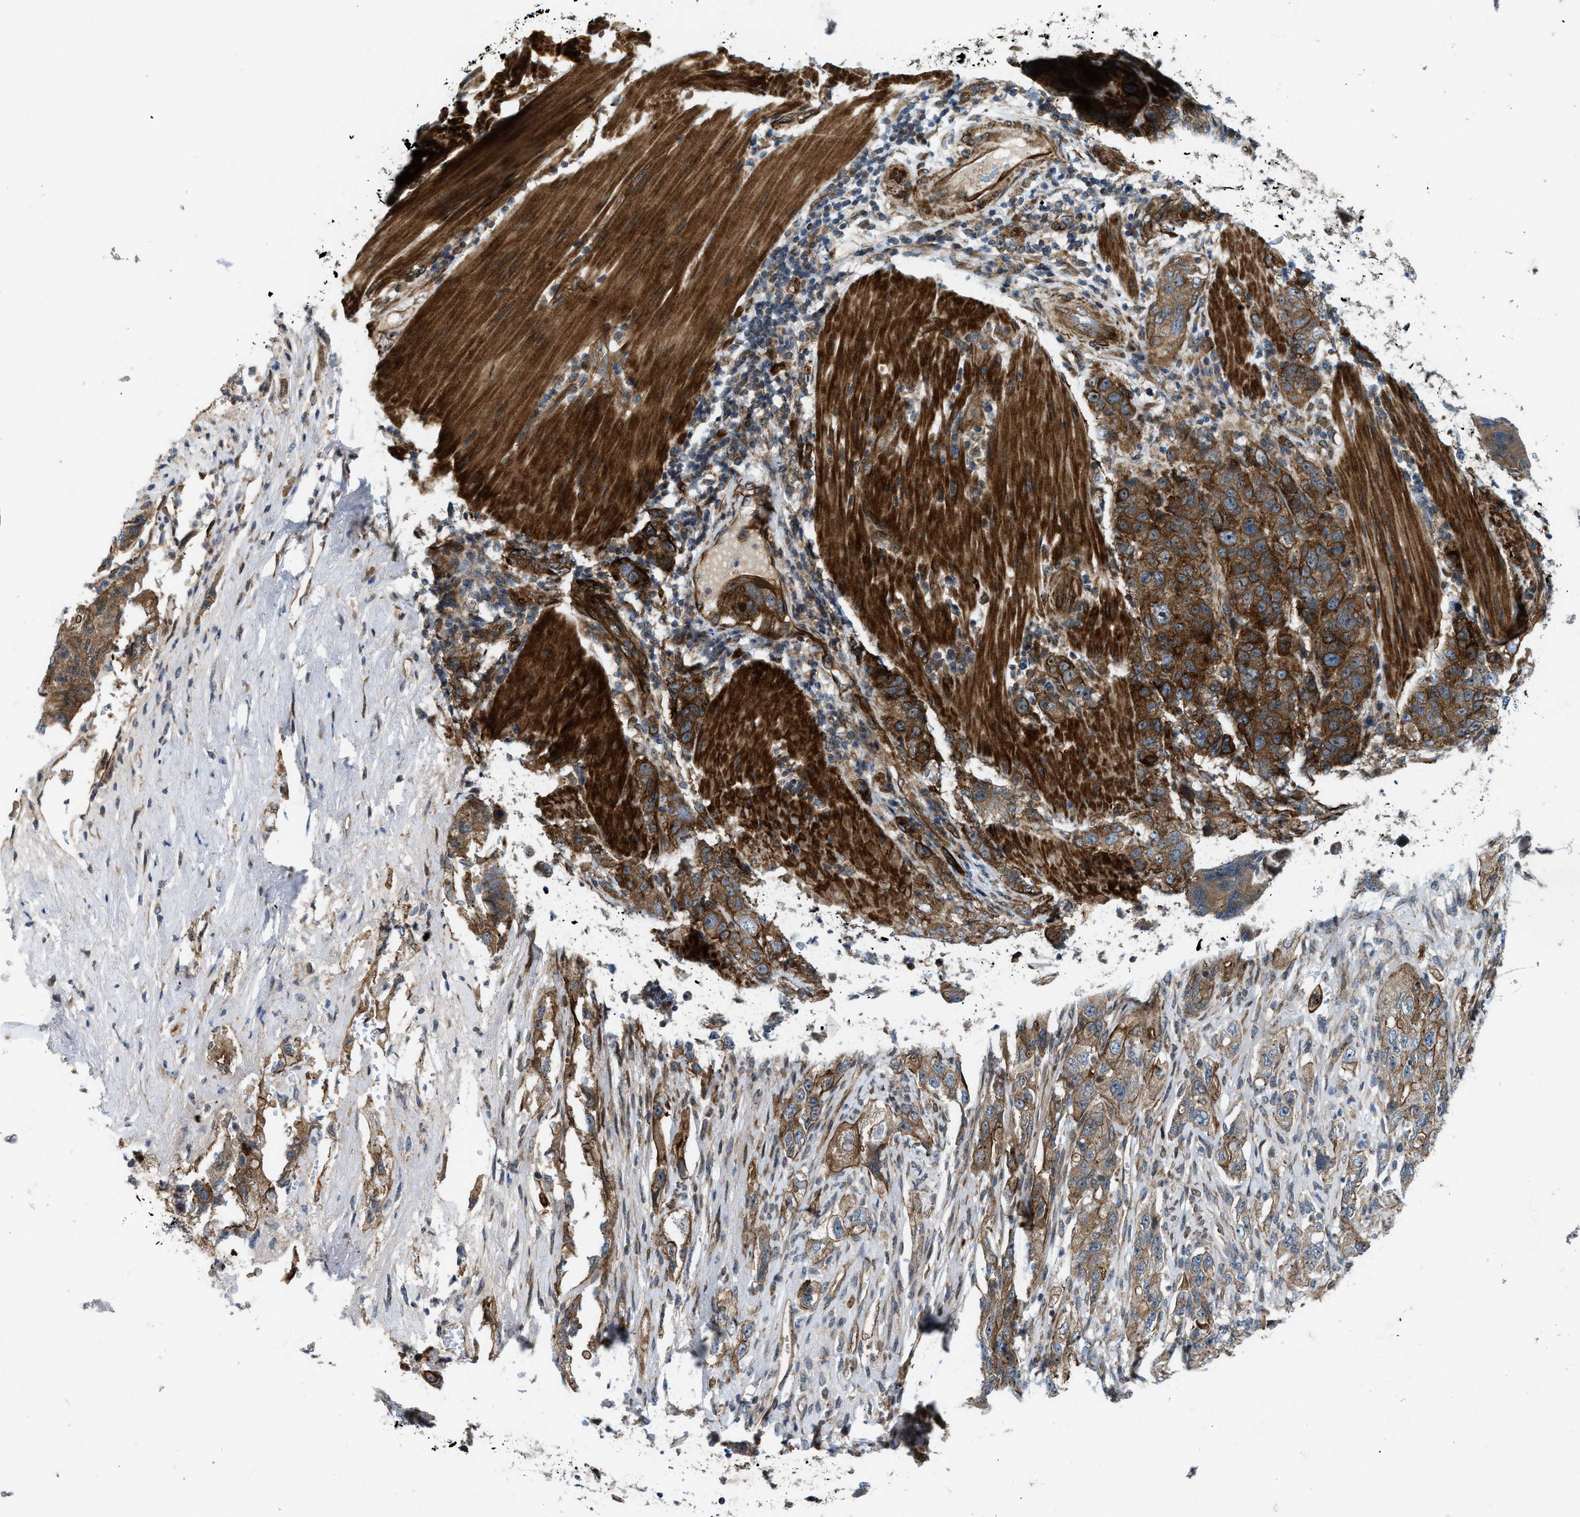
{"staining": {"intensity": "moderate", "quantity": ">75%", "location": "cytoplasmic/membranous"}, "tissue": "pancreatic cancer", "cell_type": "Tumor cells", "image_type": "cancer", "snomed": [{"axis": "morphology", "description": "Adenocarcinoma, NOS"}, {"axis": "topography", "description": "Pancreas"}], "caption": "Immunohistochemistry (IHC) staining of pancreatic adenocarcinoma, which demonstrates medium levels of moderate cytoplasmic/membranous expression in approximately >75% of tumor cells indicating moderate cytoplasmic/membranous protein staining. The staining was performed using DAB (brown) for protein detection and nuclei were counterstained in hematoxylin (blue).", "gene": "URGCP", "patient": {"sex": "female", "age": 73}}